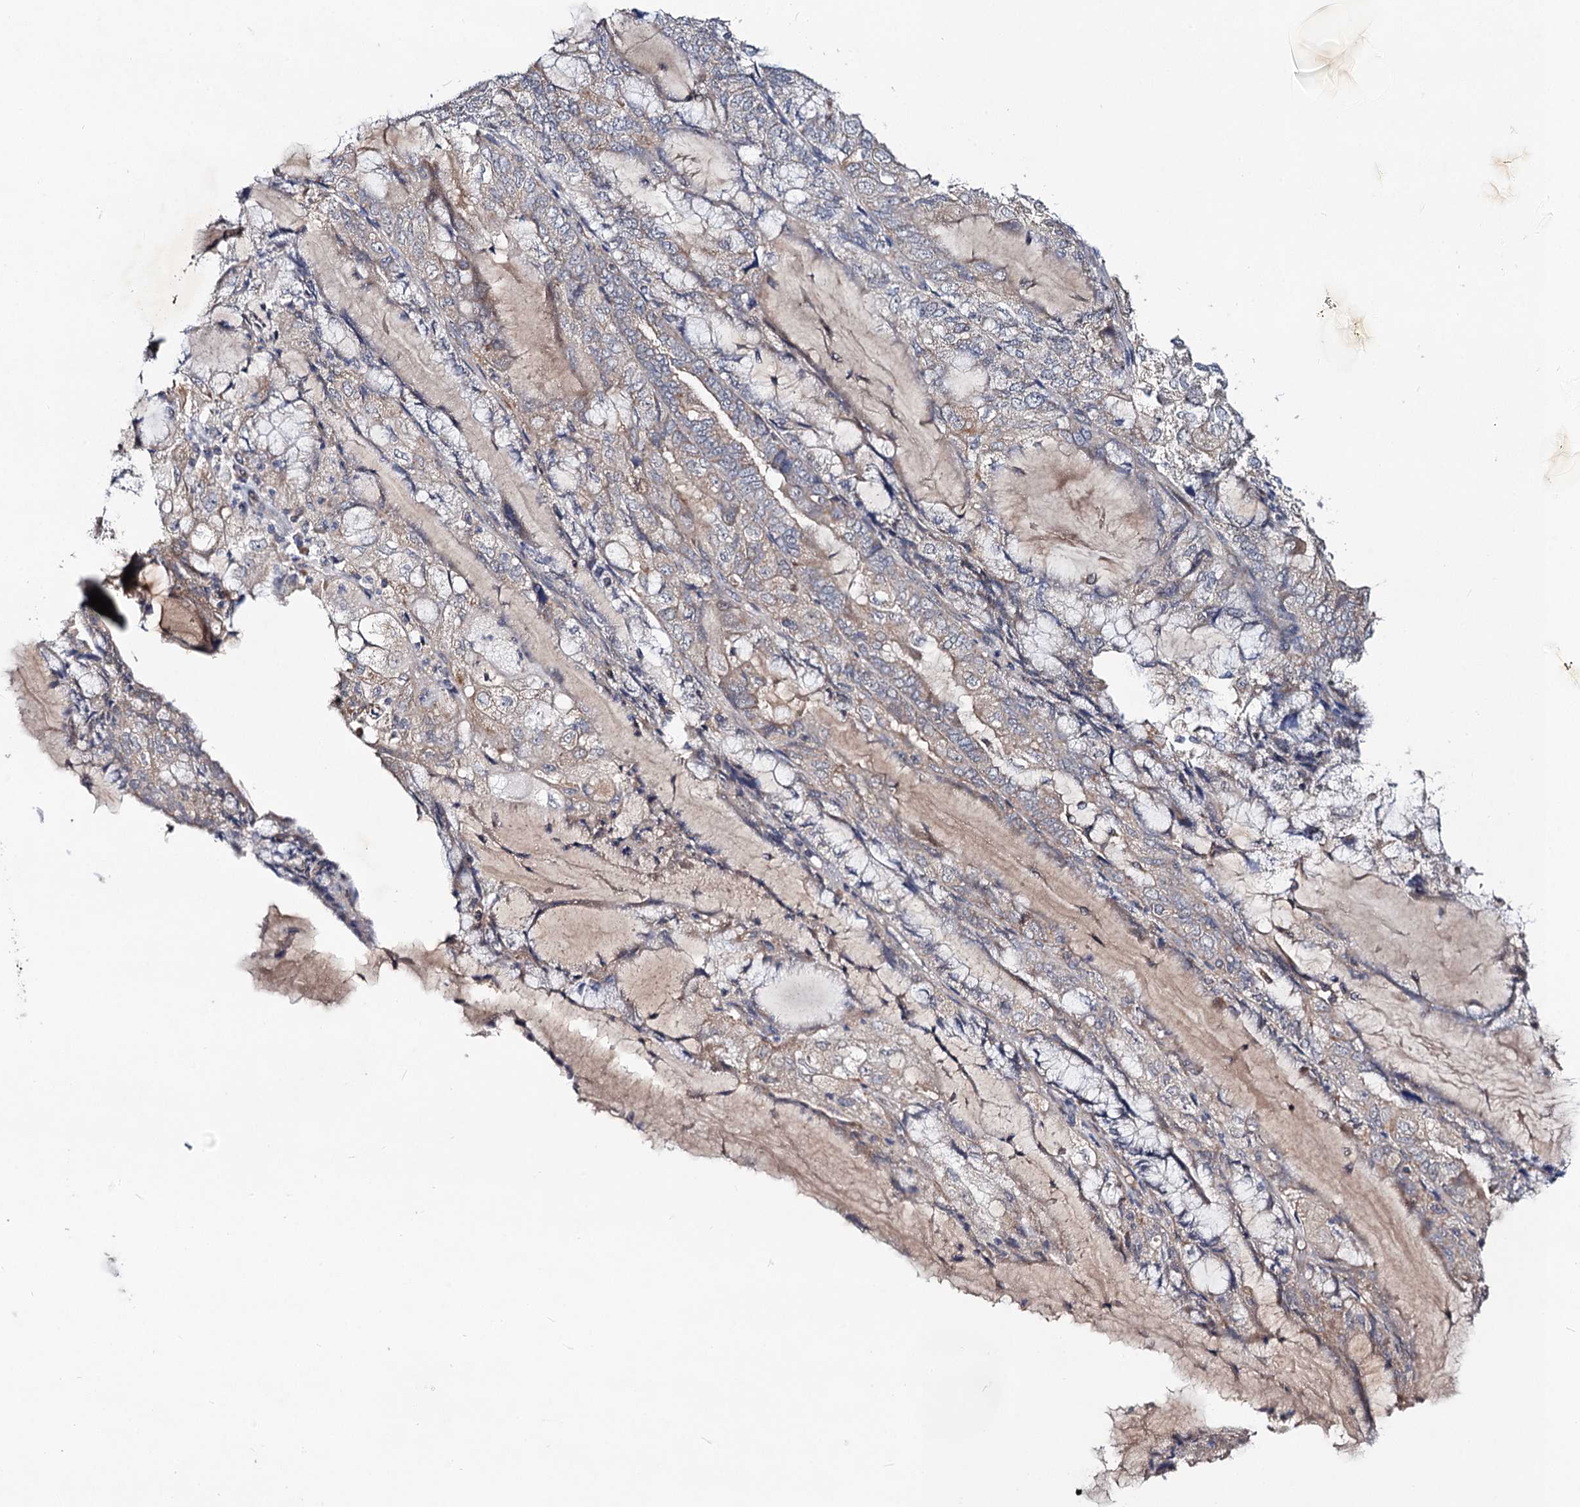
{"staining": {"intensity": "weak", "quantity": "25%-75%", "location": "cytoplasmic/membranous"}, "tissue": "endometrial cancer", "cell_type": "Tumor cells", "image_type": "cancer", "snomed": [{"axis": "morphology", "description": "Adenocarcinoma, NOS"}, {"axis": "topography", "description": "Endometrium"}], "caption": "Brown immunohistochemical staining in endometrial adenocarcinoma demonstrates weak cytoplasmic/membranous positivity in about 25%-75% of tumor cells.", "gene": "VPS37D", "patient": {"sex": "female", "age": 81}}